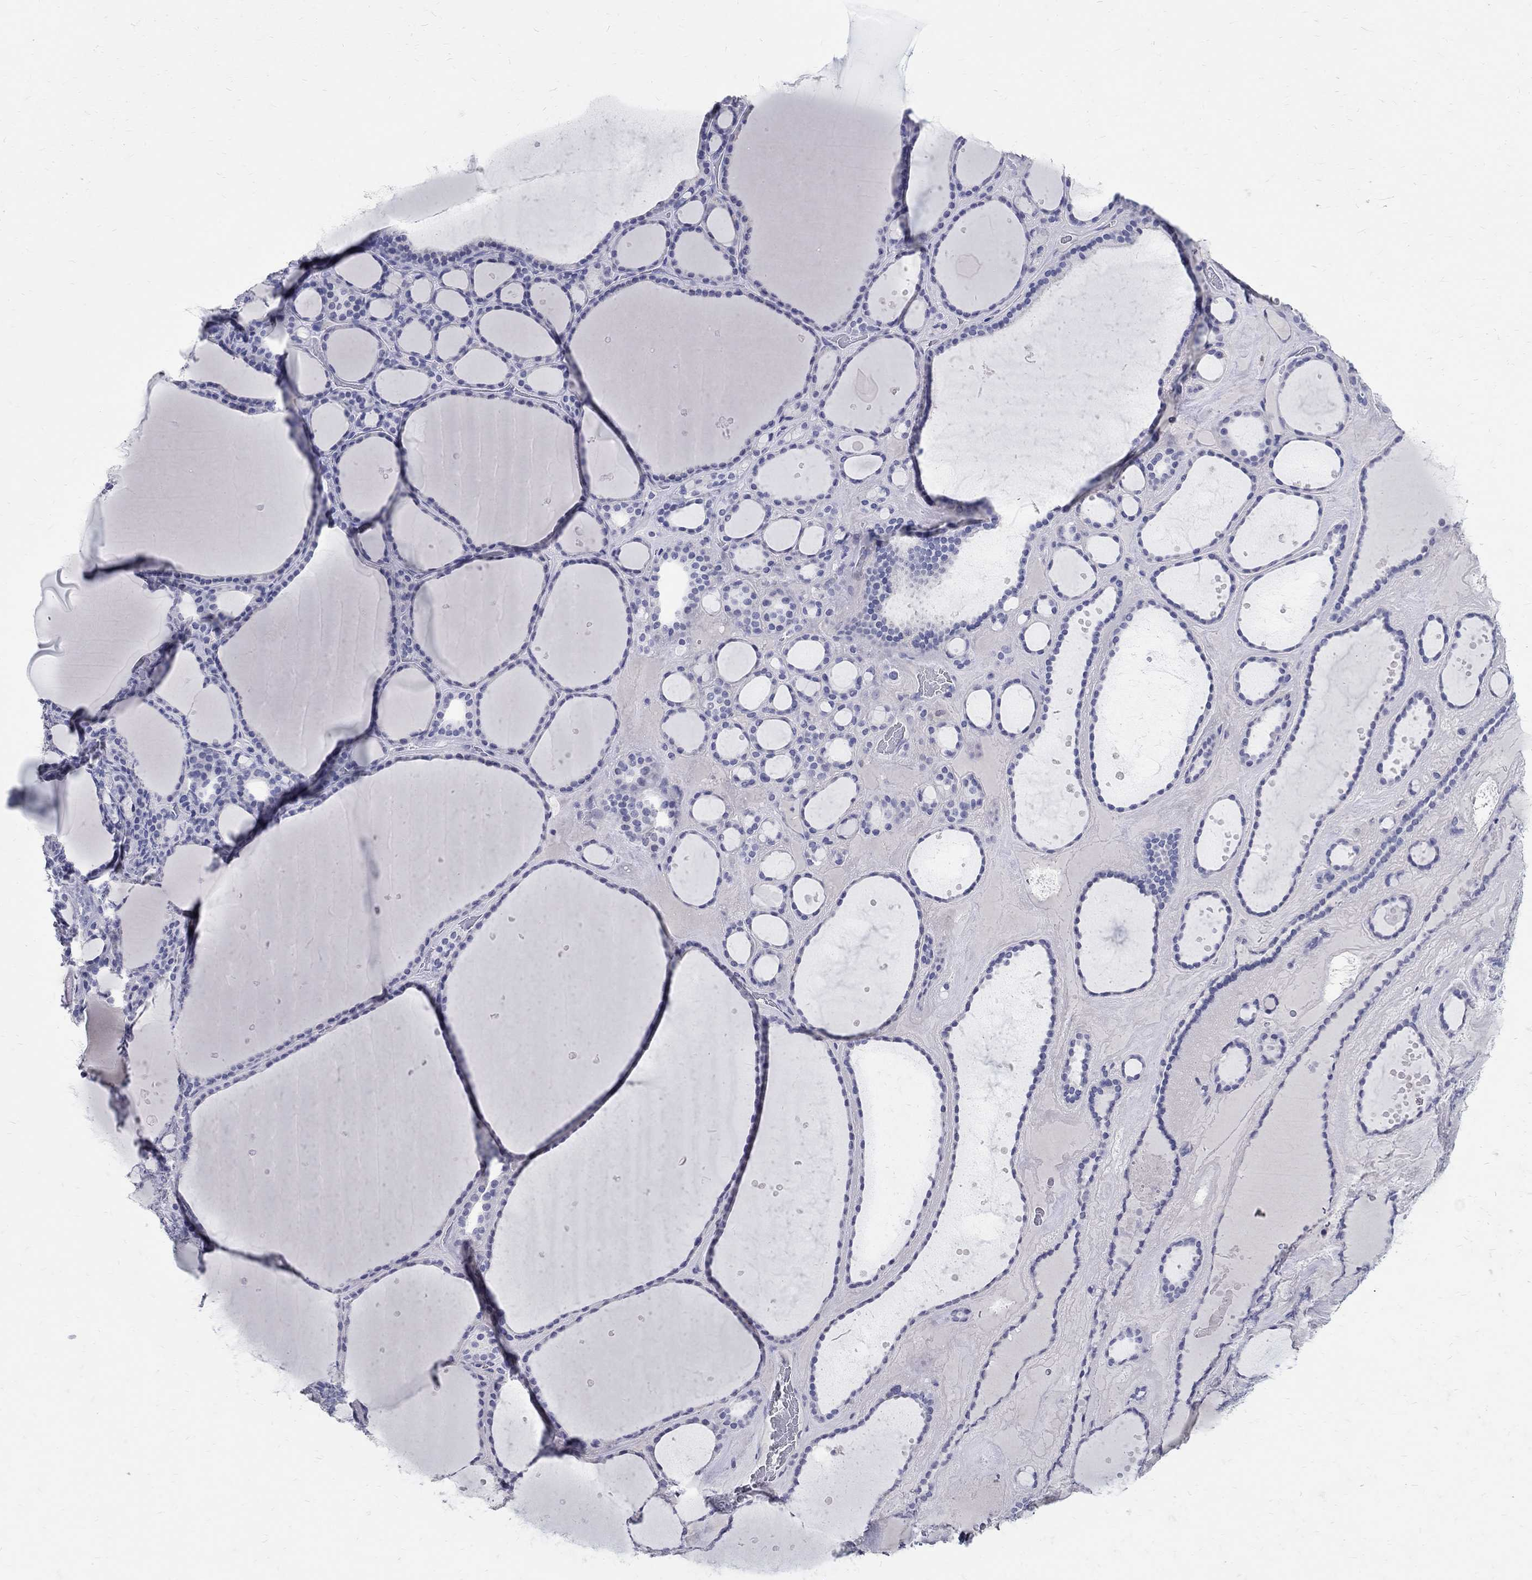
{"staining": {"intensity": "negative", "quantity": "none", "location": "none"}, "tissue": "thyroid gland", "cell_type": "Glandular cells", "image_type": "normal", "snomed": [{"axis": "morphology", "description": "Normal tissue, NOS"}, {"axis": "topography", "description": "Thyroid gland"}], "caption": "The immunohistochemistry photomicrograph has no significant expression in glandular cells of thyroid gland. (DAB IHC visualized using brightfield microscopy, high magnification).", "gene": "SOX2", "patient": {"sex": "male", "age": 63}}